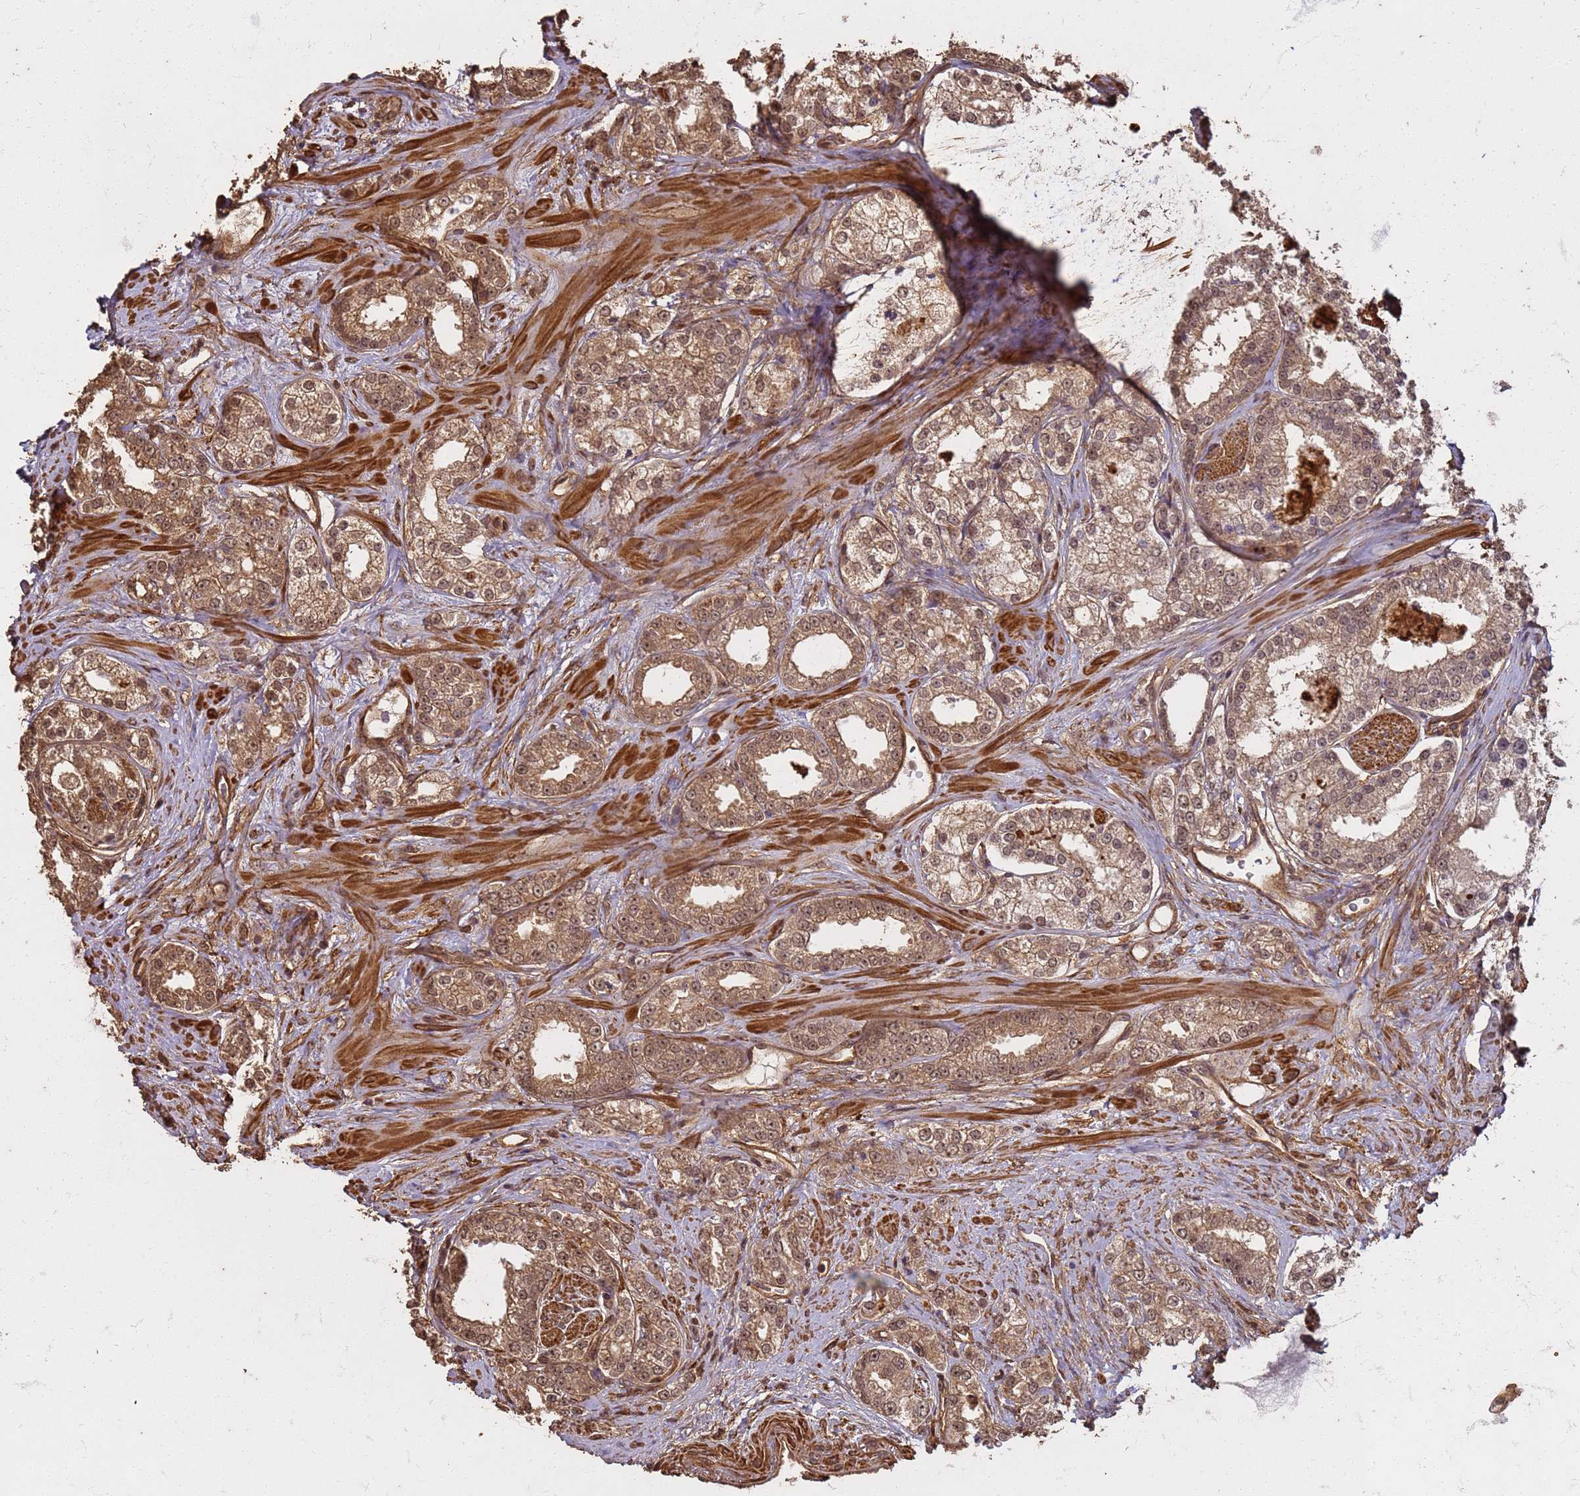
{"staining": {"intensity": "moderate", "quantity": ">75%", "location": "cytoplasmic/membranous,nuclear"}, "tissue": "prostate cancer", "cell_type": "Tumor cells", "image_type": "cancer", "snomed": [{"axis": "morphology", "description": "Normal tissue, NOS"}, {"axis": "morphology", "description": "Adenocarcinoma, High grade"}, {"axis": "topography", "description": "Prostate"}], "caption": "This histopathology image demonstrates high-grade adenocarcinoma (prostate) stained with immunohistochemistry (IHC) to label a protein in brown. The cytoplasmic/membranous and nuclear of tumor cells show moderate positivity for the protein. Nuclei are counter-stained blue.", "gene": "KIF26A", "patient": {"sex": "male", "age": 83}}